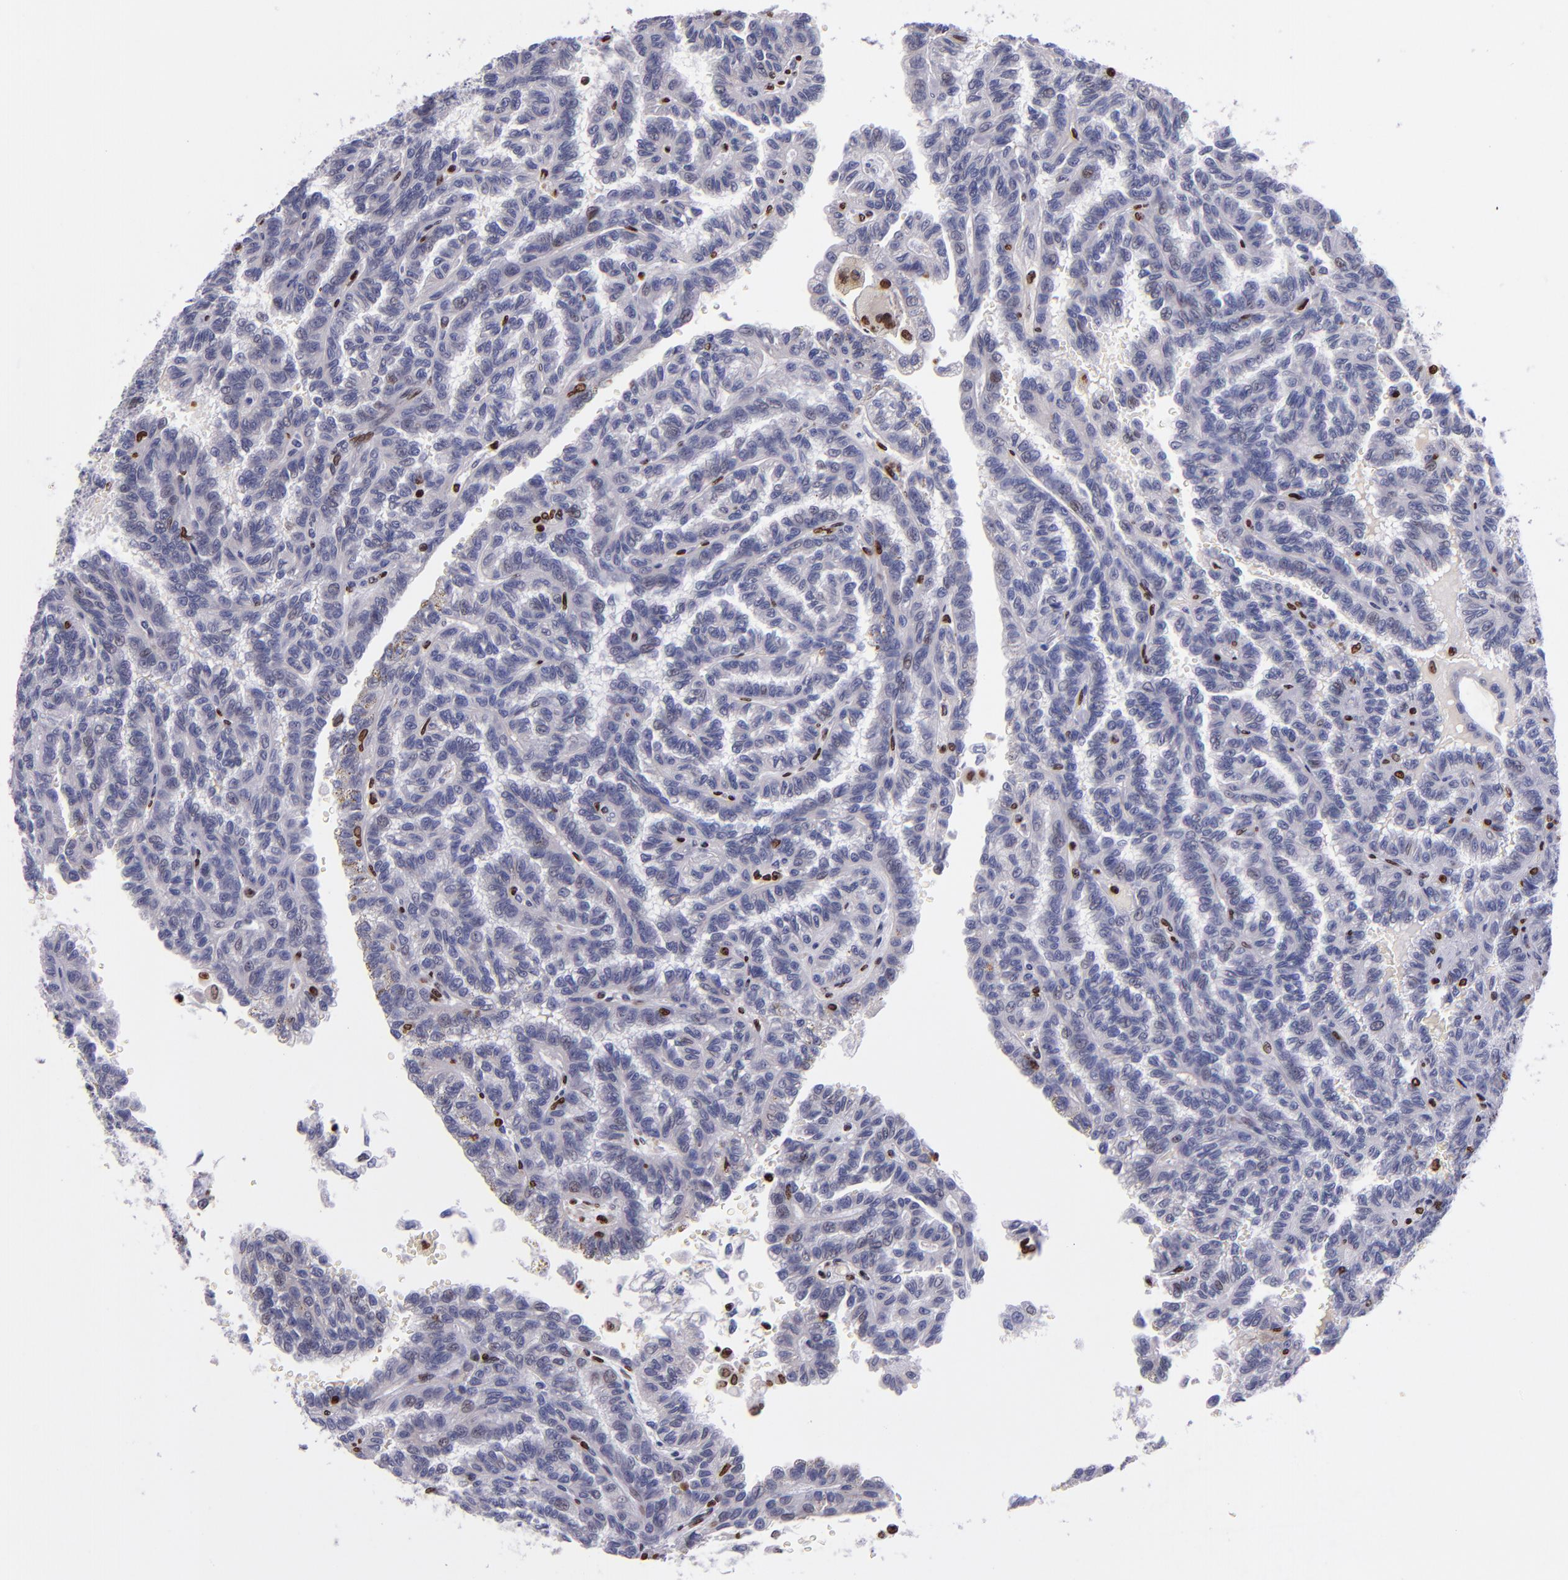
{"staining": {"intensity": "moderate", "quantity": "<25%", "location": "nuclear"}, "tissue": "renal cancer", "cell_type": "Tumor cells", "image_type": "cancer", "snomed": [{"axis": "morphology", "description": "Inflammation, NOS"}, {"axis": "morphology", "description": "Adenocarcinoma, NOS"}, {"axis": "topography", "description": "Kidney"}], "caption": "IHC photomicrograph of renal cancer stained for a protein (brown), which shows low levels of moderate nuclear positivity in approximately <25% of tumor cells.", "gene": "CDKL5", "patient": {"sex": "male", "age": 68}}